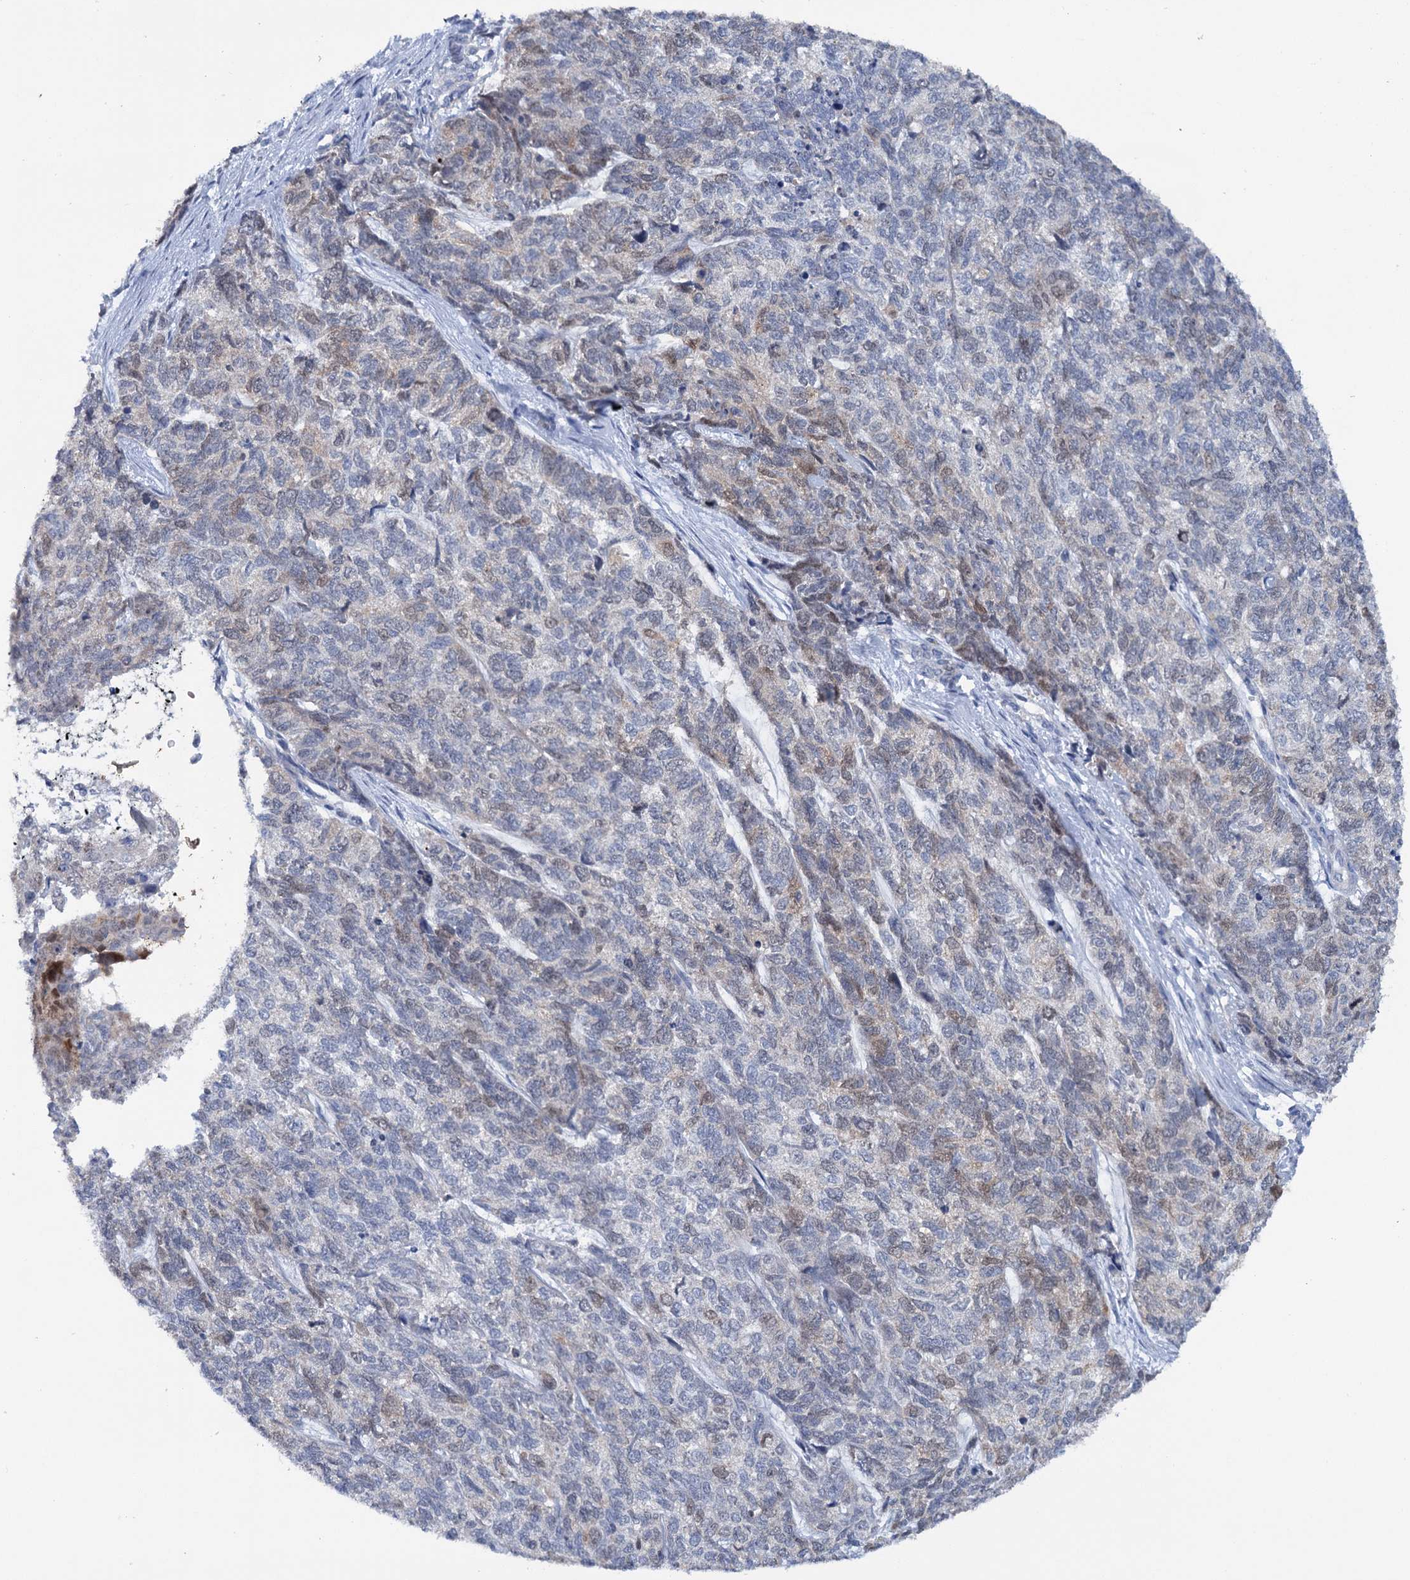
{"staining": {"intensity": "moderate", "quantity": "25%-75%", "location": "nuclear"}, "tissue": "cervical cancer", "cell_type": "Tumor cells", "image_type": "cancer", "snomed": [{"axis": "morphology", "description": "Squamous cell carcinoma, NOS"}, {"axis": "topography", "description": "Cervix"}], "caption": "Cervical cancer stained with immunohistochemistry reveals moderate nuclear staining in approximately 25%-75% of tumor cells.", "gene": "FAM111B", "patient": {"sex": "female", "age": 63}}